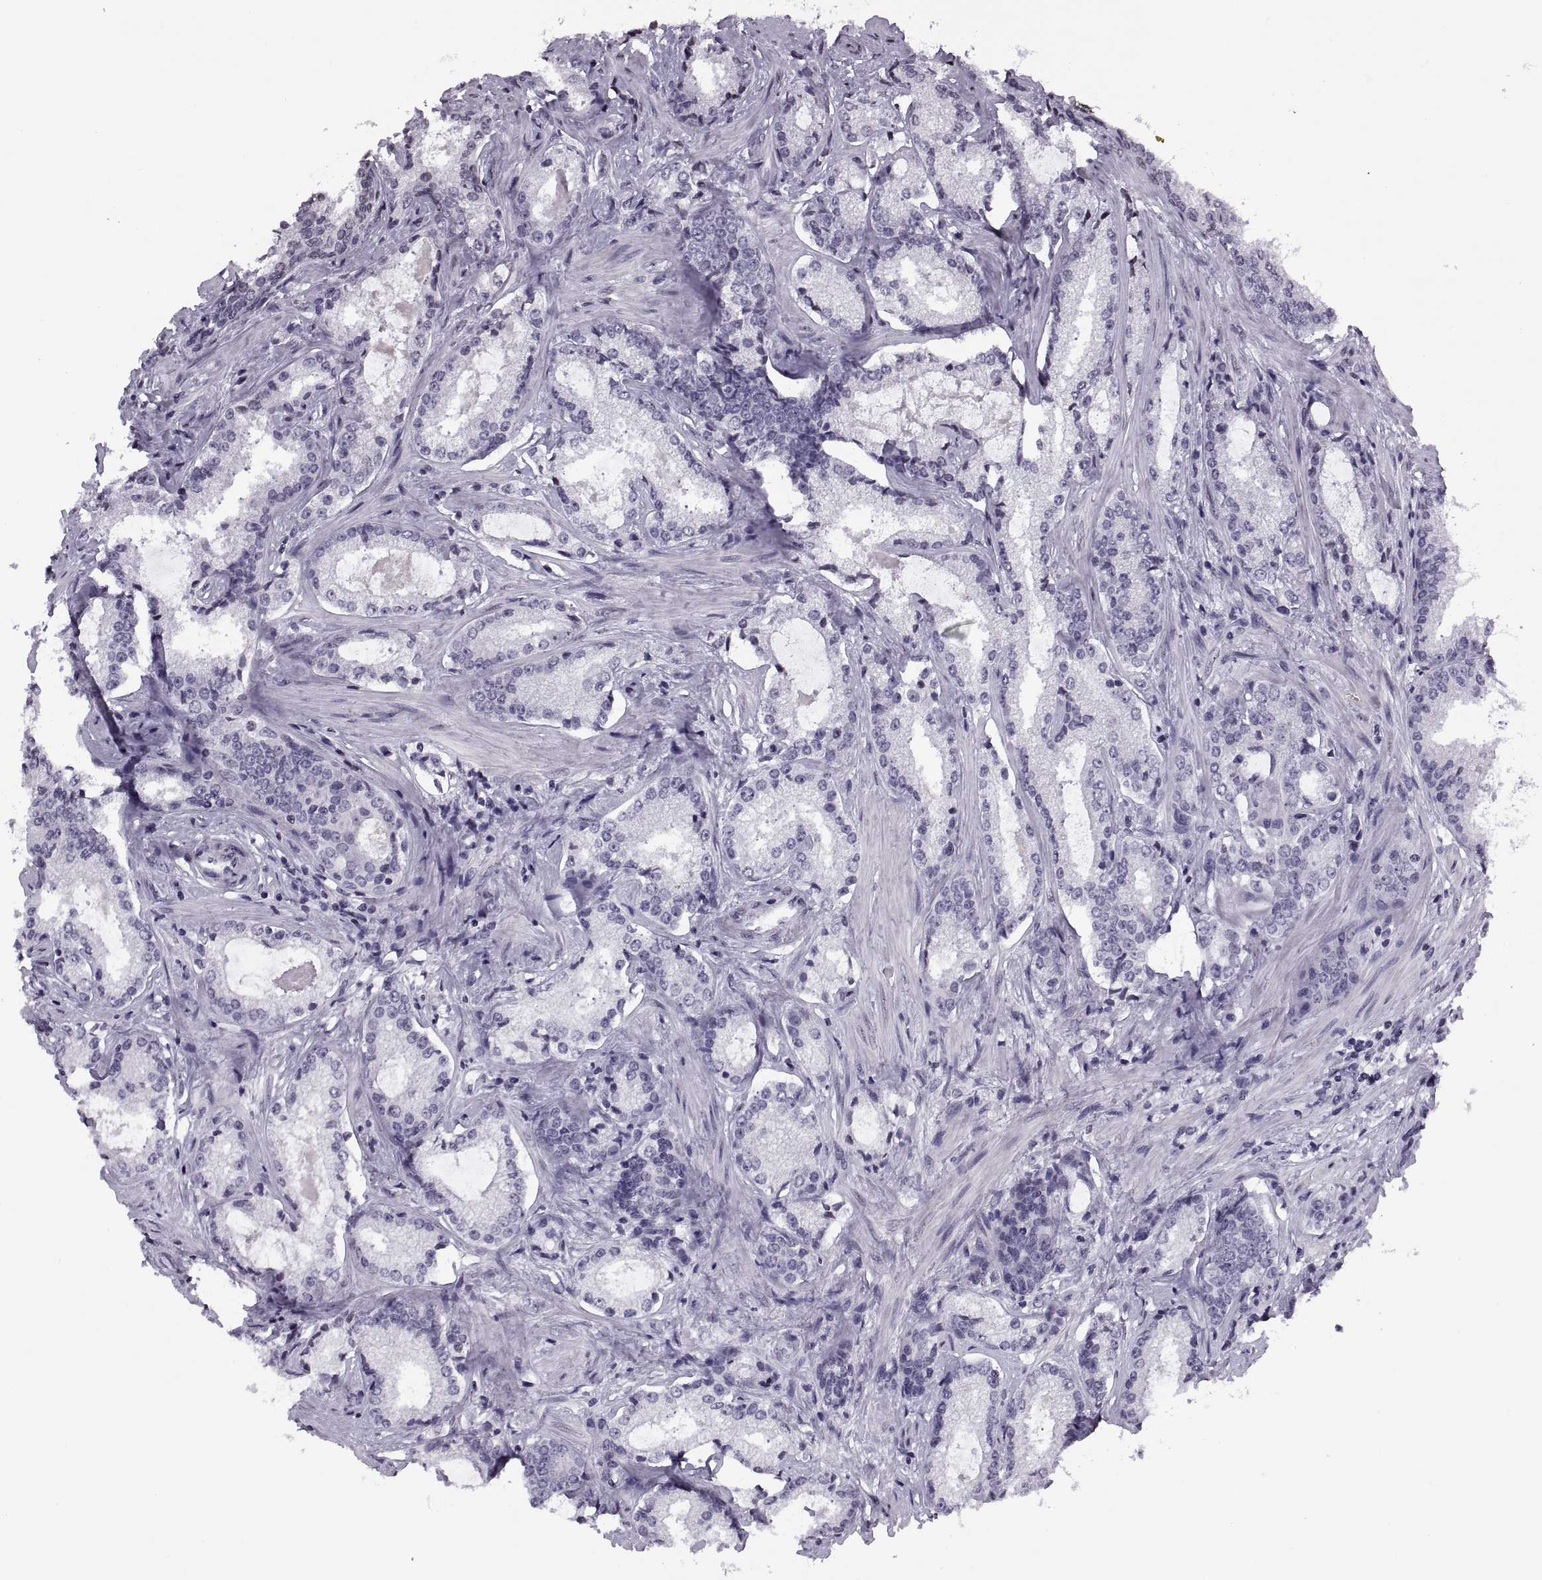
{"staining": {"intensity": "negative", "quantity": "none", "location": "none"}, "tissue": "prostate cancer", "cell_type": "Tumor cells", "image_type": "cancer", "snomed": [{"axis": "morphology", "description": "Adenocarcinoma, Low grade"}, {"axis": "topography", "description": "Prostate"}], "caption": "High power microscopy histopathology image of an immunohistochemistry micrograph of prostate cancer (adenocarcinoma (low-grade)), revealing no significant expression in tumor cells. (DAB (3,3'-diaminobenzidine) IHC, high magnification).", "gene": "H1-8", "patient": {"sex": "male", "age": 56}}